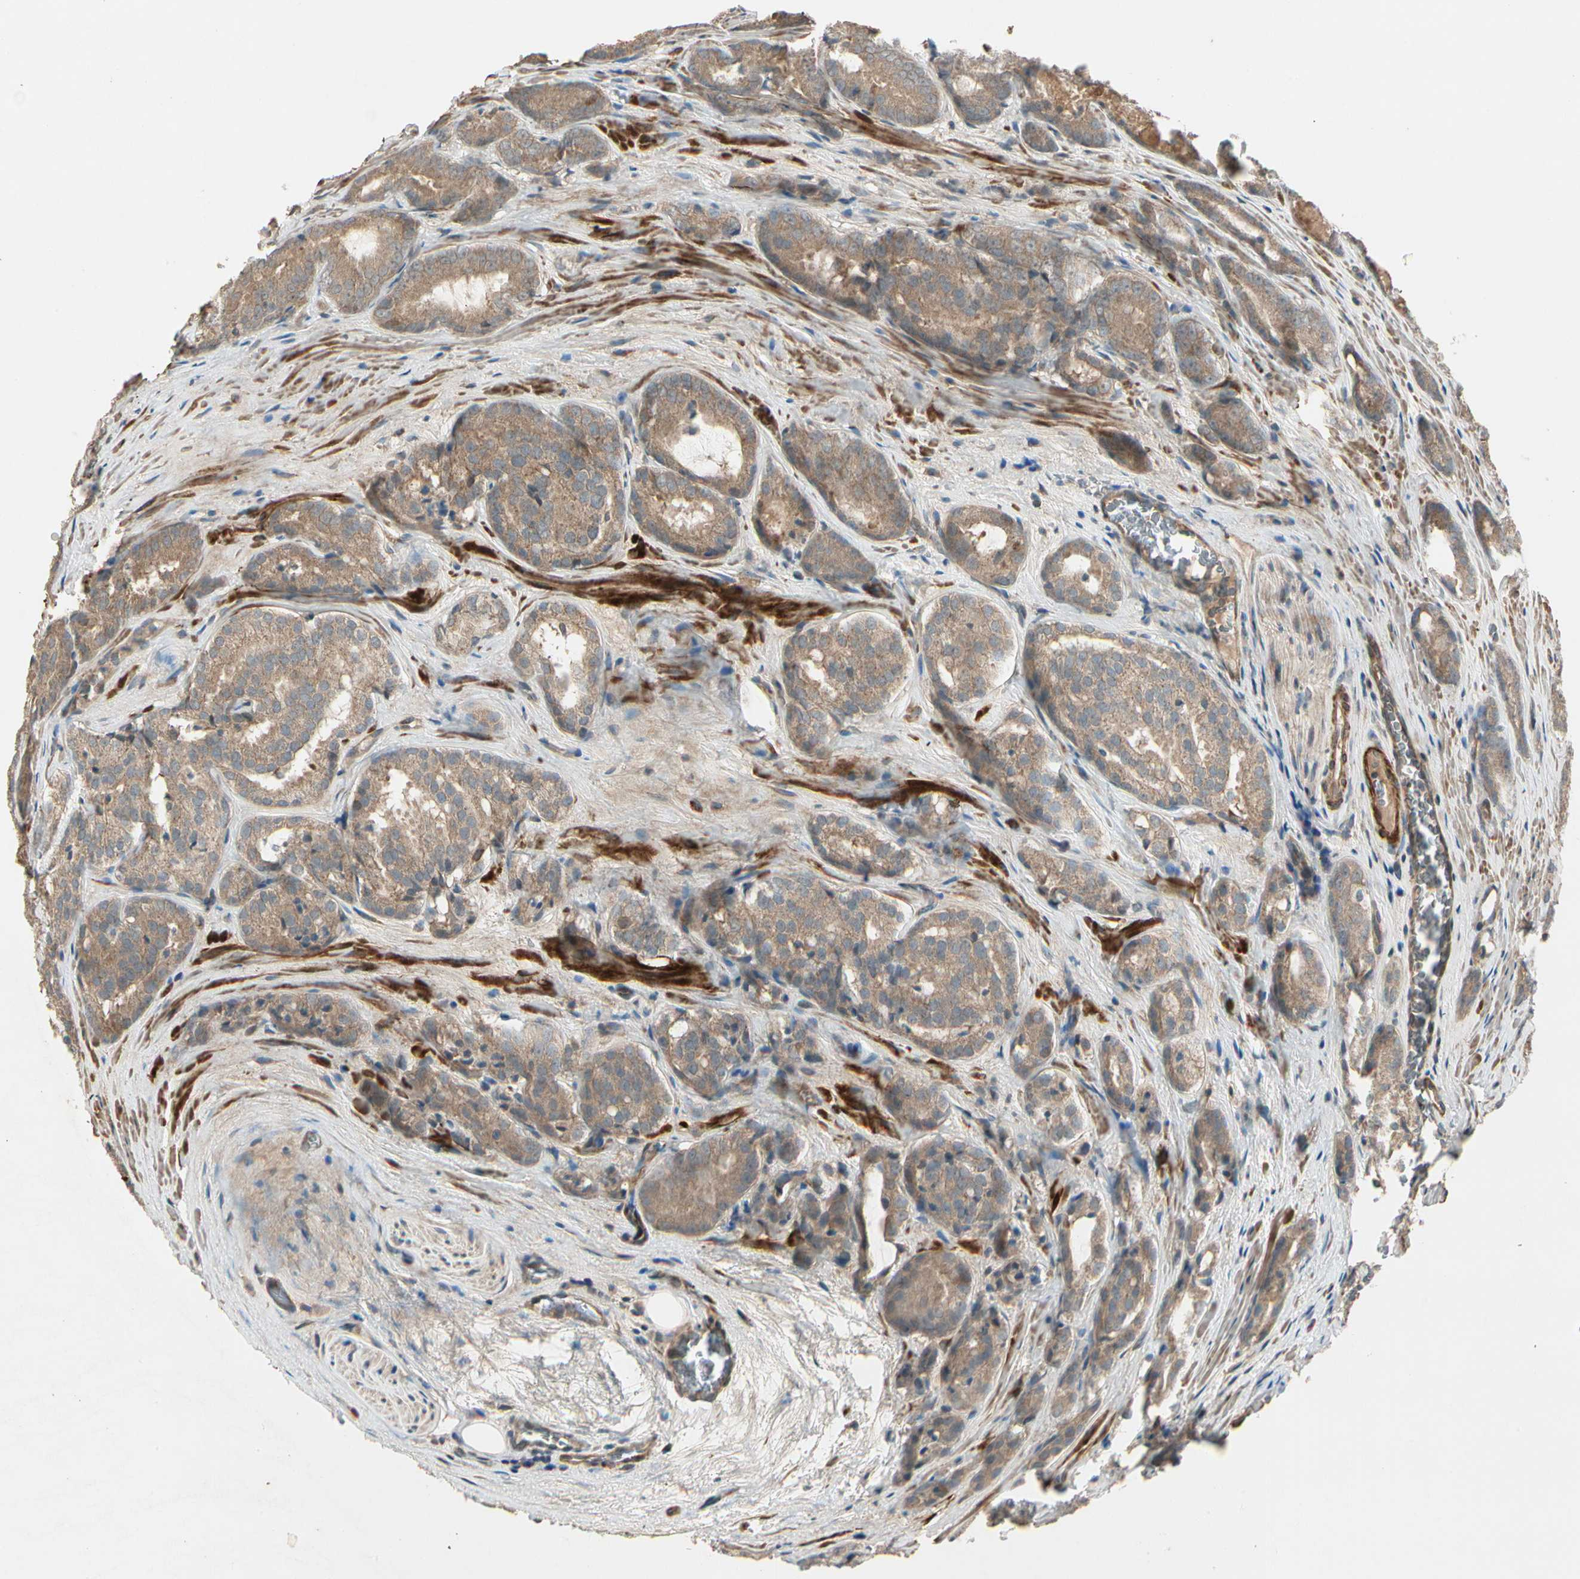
{"staining": {"intensity": "moderate", "quantity": ">75%", "location": "cytoplasmic/membranous"}, "tissue": "prostate cancer", "cell_type": "Tumor cells", "image_type": "cancer", "snomed": [{"axis": "morphology", "description": "Adenocarcinoma, High grade"}, {"axis": "topography", "description": "Prostate"}], "caption": "Immunohistochemical staining of prostate high-grade adenocarcinoma exhibits medium levels of moderate cytoplasmic/membranous protein expression in approximately >75% of tumor cells.", "gene": "ACVR1", "patient": {"sex": "male", "age": 64}}